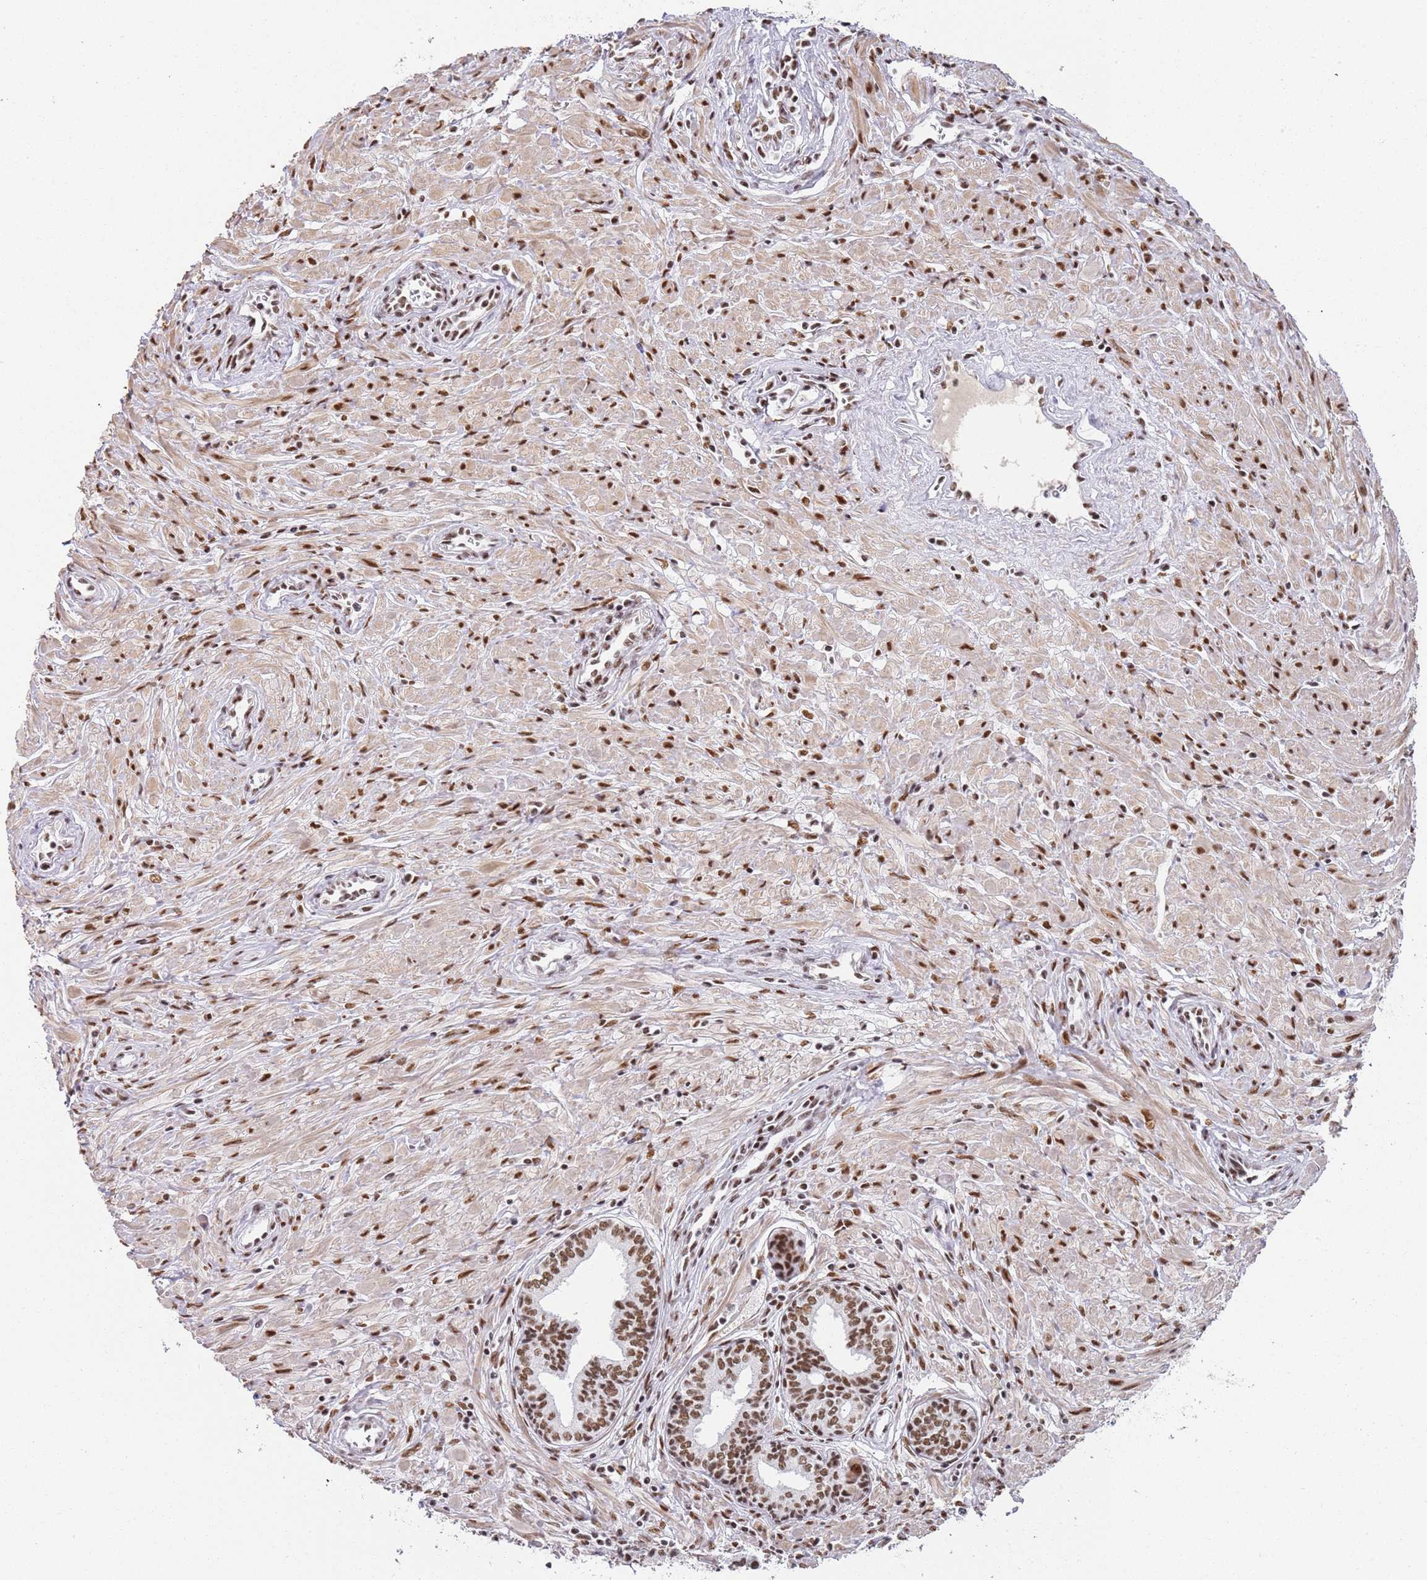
{"staining": {"intensity": "moderate", "quantity": ">75%", "location": "nuclear"}, "tissue": "prostate cancer", "cell_type": "Tumor cells", "image_type": "cancer", "snomed": [{"axis": "morphology", "description": "Adenocarcinoma, High grade"}, {"axis": "topography", "description": "Prostate"}], "caption": "A brown stain highlights moderate nuclear expression of a protein in human prostate cancer tumor cells. The staining was performed using DAB, with brown indicating positive protein expression. Nuclei are stained blue with hematoxylin.", "gene": "AKAP8L", "patient": {"sex": "male", "age": 68}}